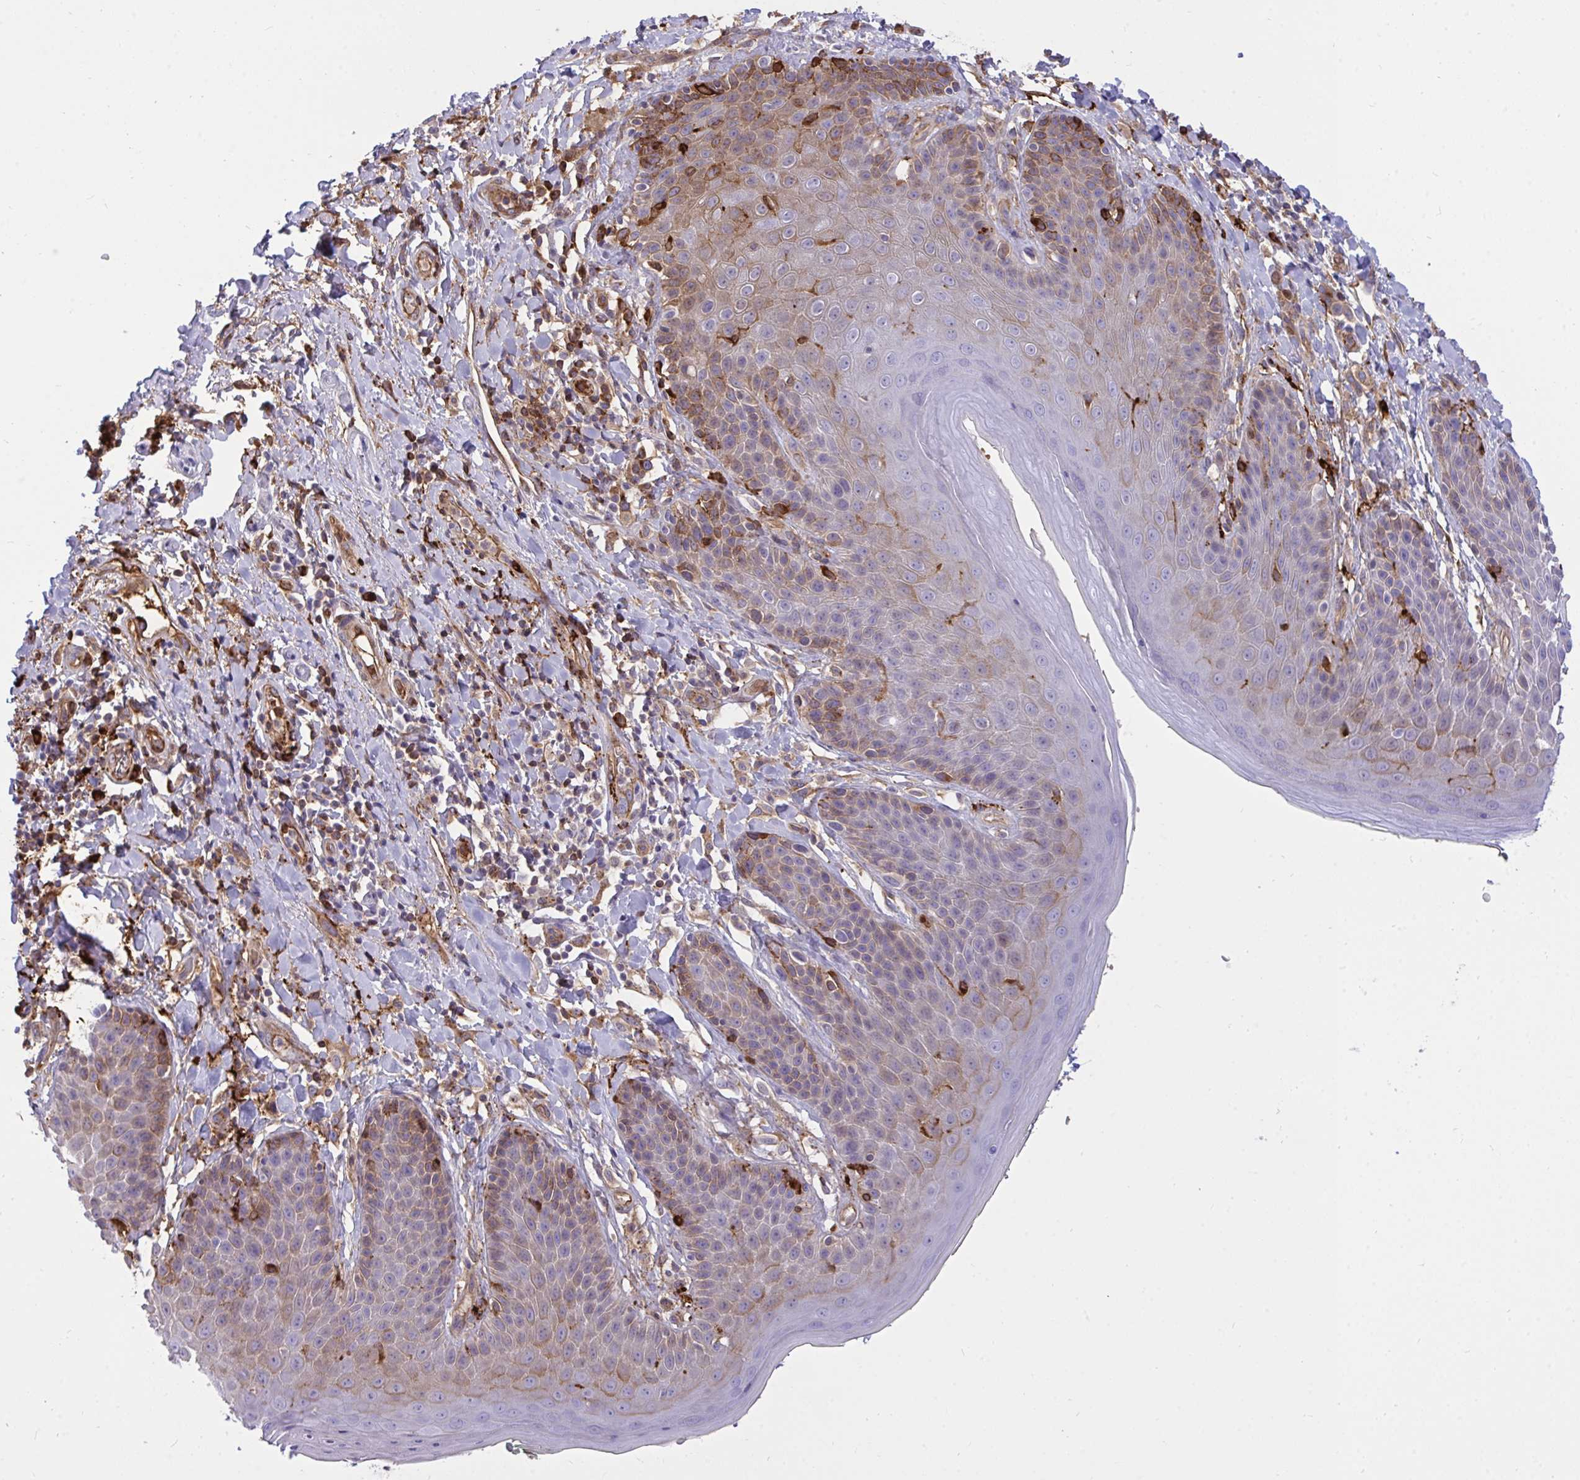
{"staining": {"intensity": "moderate", "quantity": "<25%", "location": "cytoplasmic/membranous"}, "tissue": "skin", "cell_type": "Epidermal cells", "image_type": "normal", "snomed": [{"axis": "morphology", "description": "Normal tissue, NOS"}, {"axis": "topography", "description": "Anal"}, {"axis": "topography", "description": "Peripheral nerve tissue"}], "caption": "Benign skin was stained to show a protein in brown. There is low levels of moderate cytoplasmic/membranous positivity in about <25% of epidermal cells. The protein of interest is stained brown, and the nuclei are stained in blue (DAB (3,3'-diaminobenzidine) IHC with brightfield microscopy, high magnification).", "gene": "F2", "patient": {"sex": "male", "age": 51}}